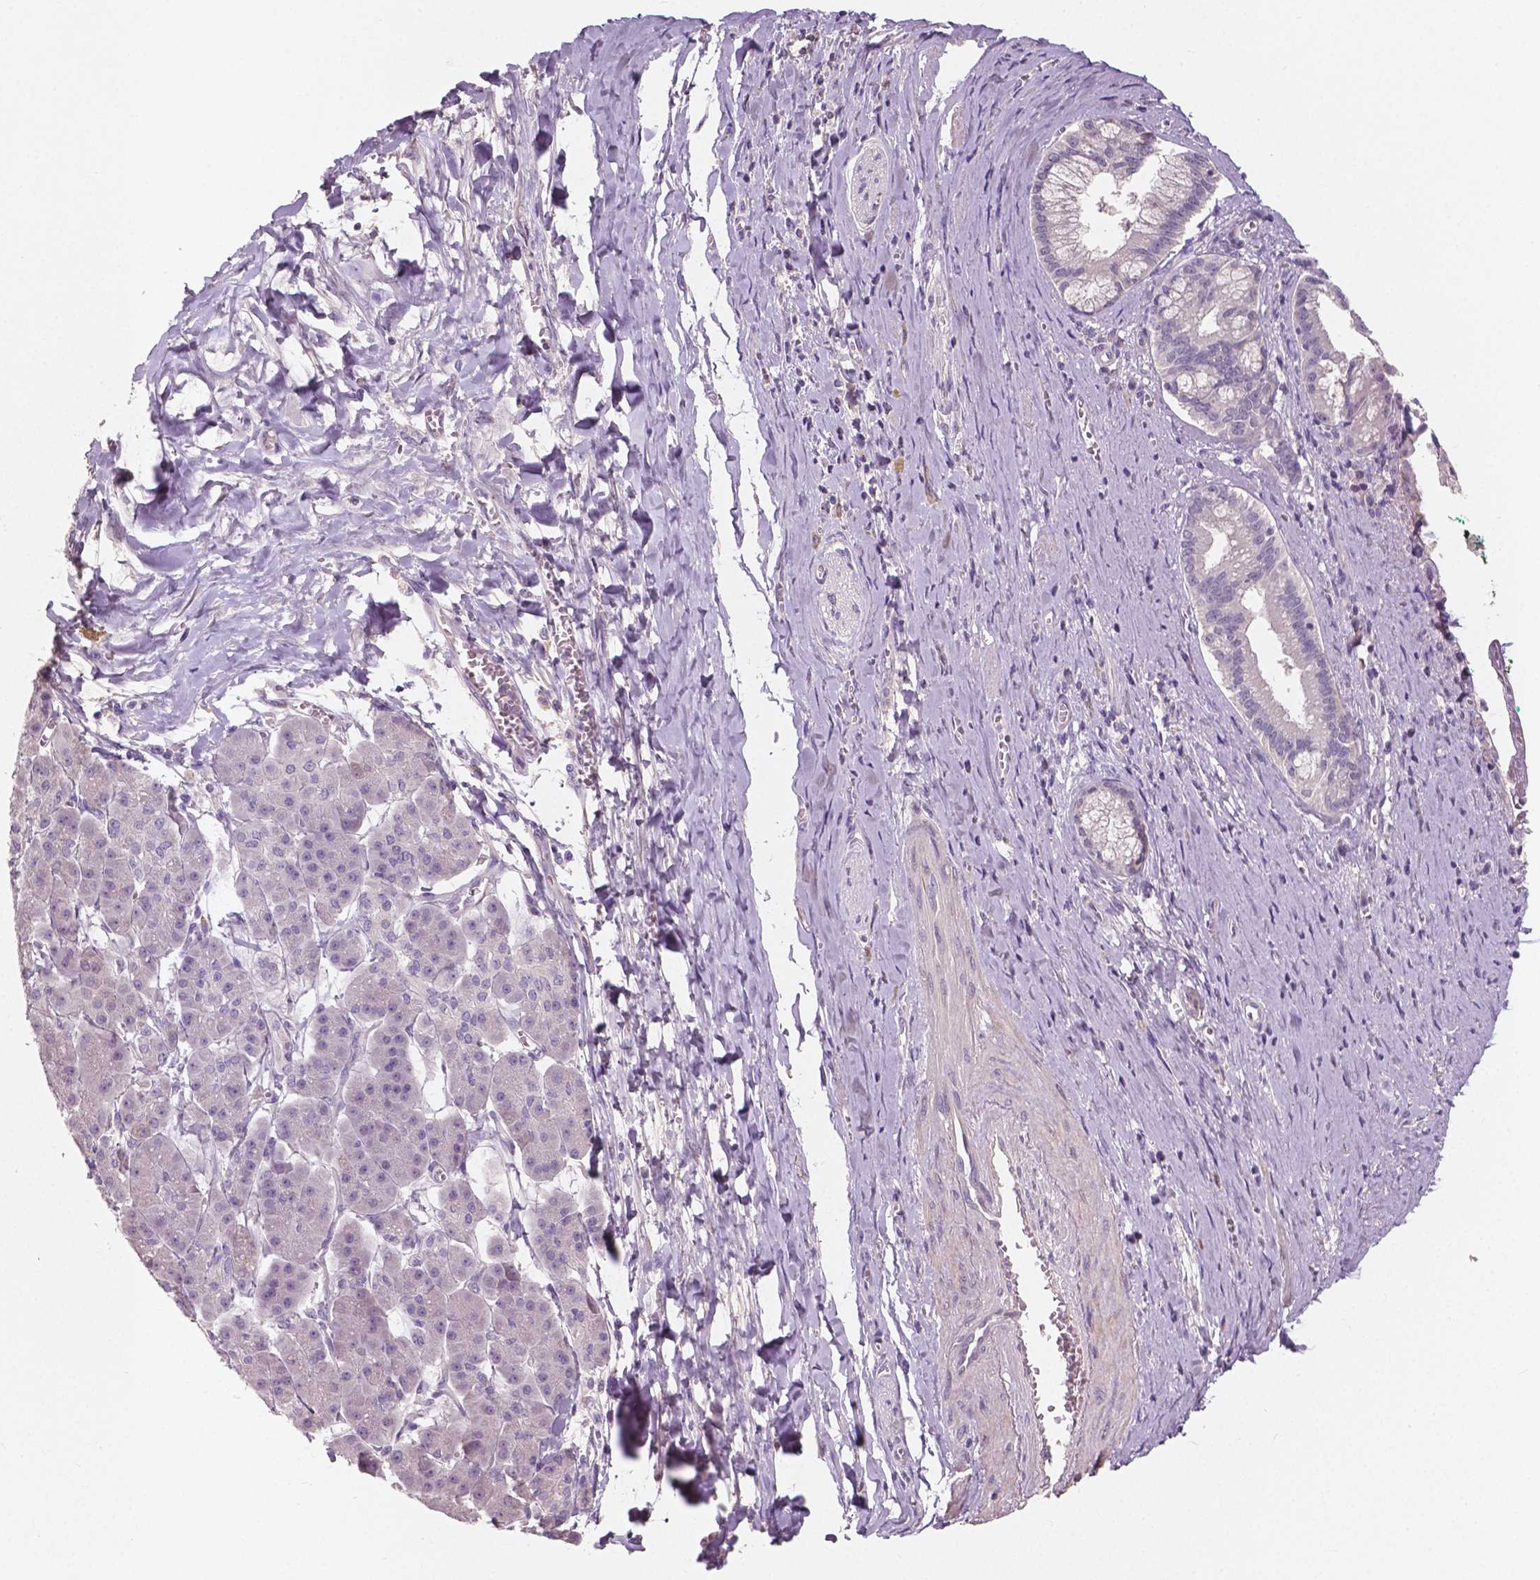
{"staining": {"intensity": "negative", "quantity": "none", "location": "none"}, "tissue": "pancreatic cancer", "cell_type": "Tumor cells", "image_type": "cancer", "snomed": [{"axis": "morphology", "description": "Normal tissue, NOS"}, {"axis": "morphology", "description": "Adenocarcinoma, NOS"}, {"axis": "topography", "description": "Lymph node"}, {"axis": "topography", "description": "Pancreas"}], "caption": "A photomicrograph of pancreatic adenocarcinoma stained for a protein exhibits no brown staining in tumor cells.", "gene": "LSM14B", "patient": {"sex": "female", "age": 58}}